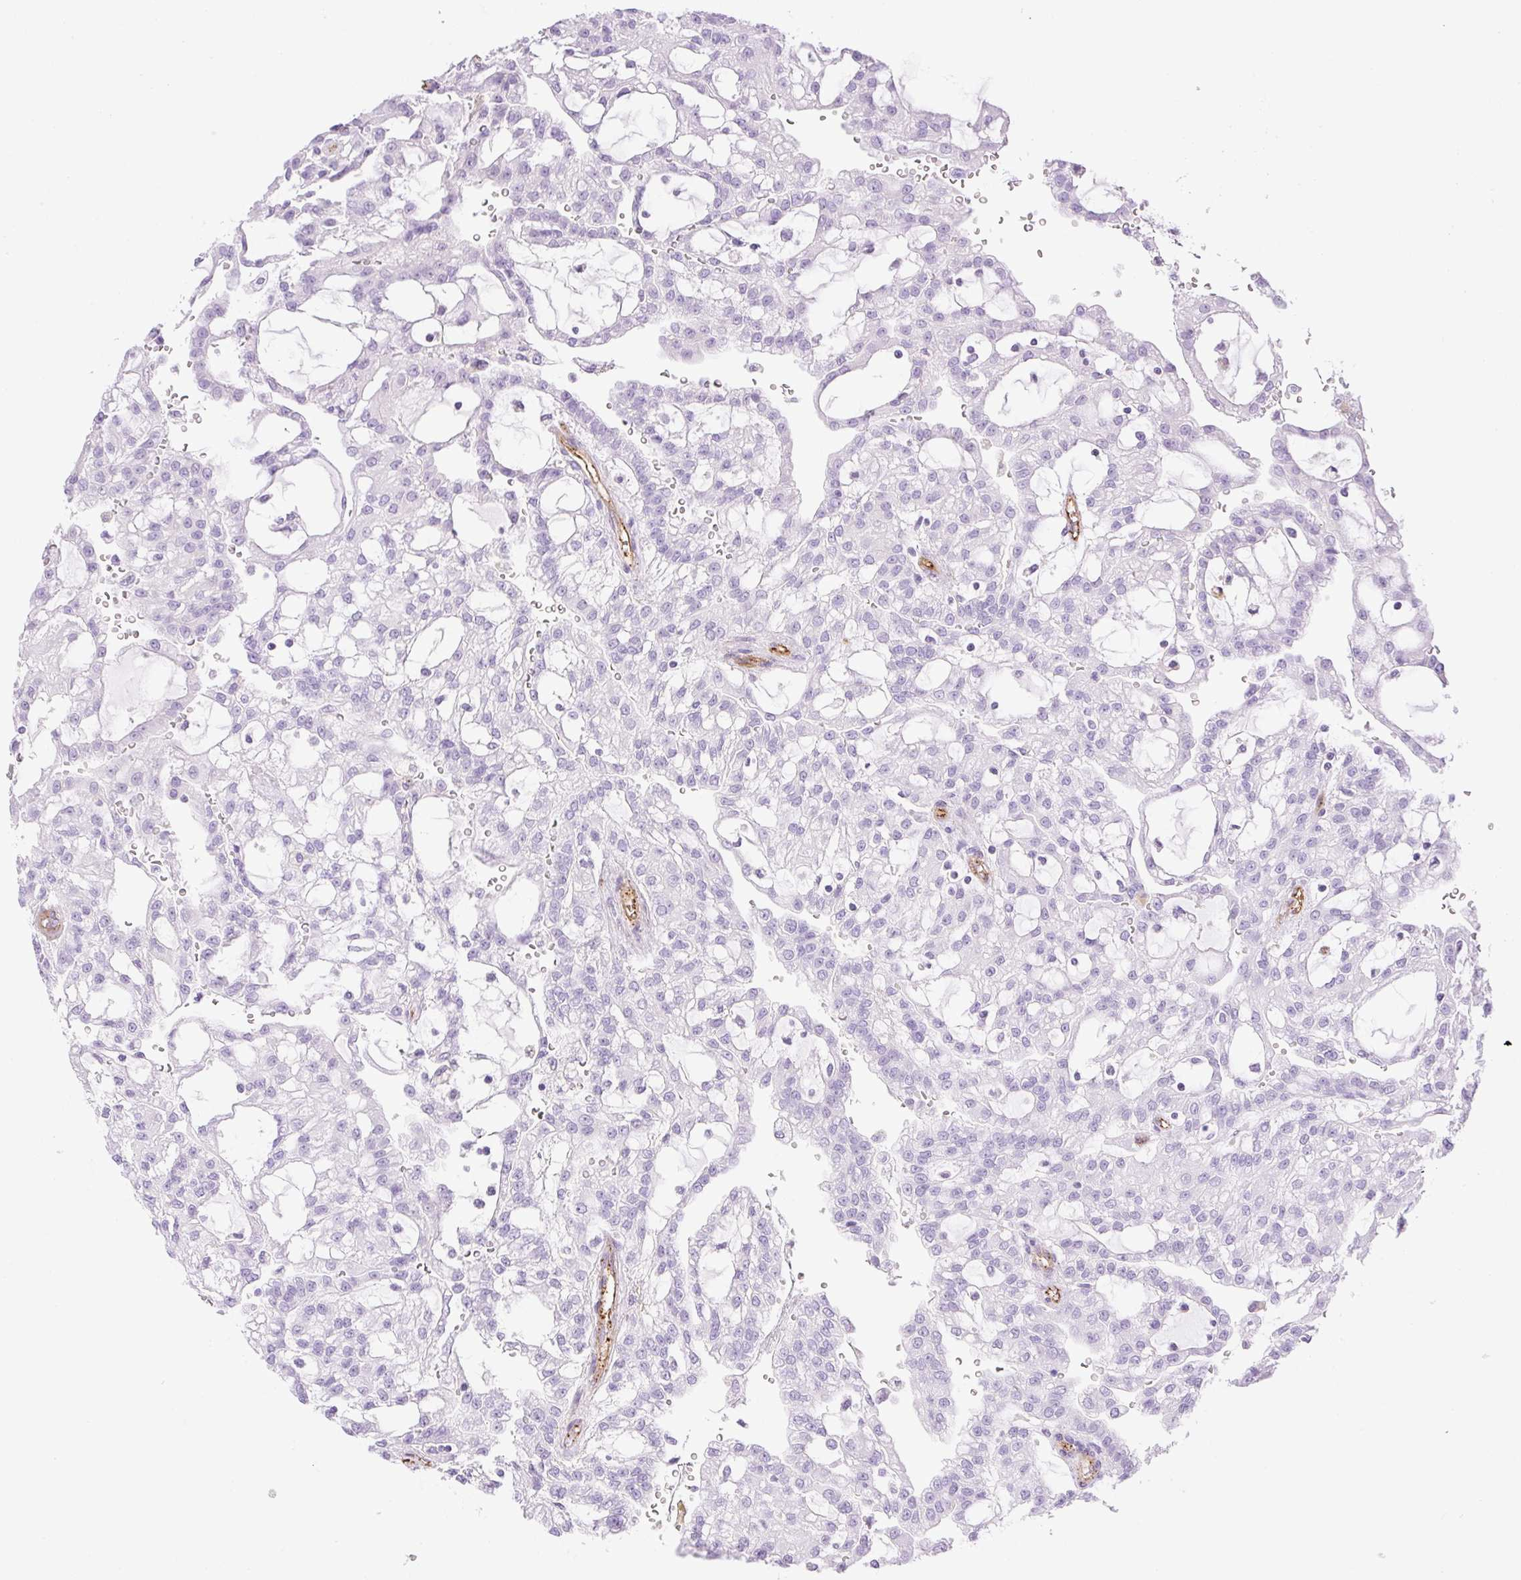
{"staining": {"intensity": "negative", "quantity": "none", "location": "none"}, "tissue": "renal cancer", "cell_type": "Tumor cells", "image_type": "cancer", "snomed": [{"axis": "morphology", "description": "Adenocarcinoma, NOS"}, {"axis": "topography", "description": "Kidney"}], "caption": "Renal cancer (adenocarcinoma) stained for a protein using immunohistochemistry demonstrates no expression tumor cells.", "gene": "EHD3", "patient": {"sex": "male", "age": 63}}